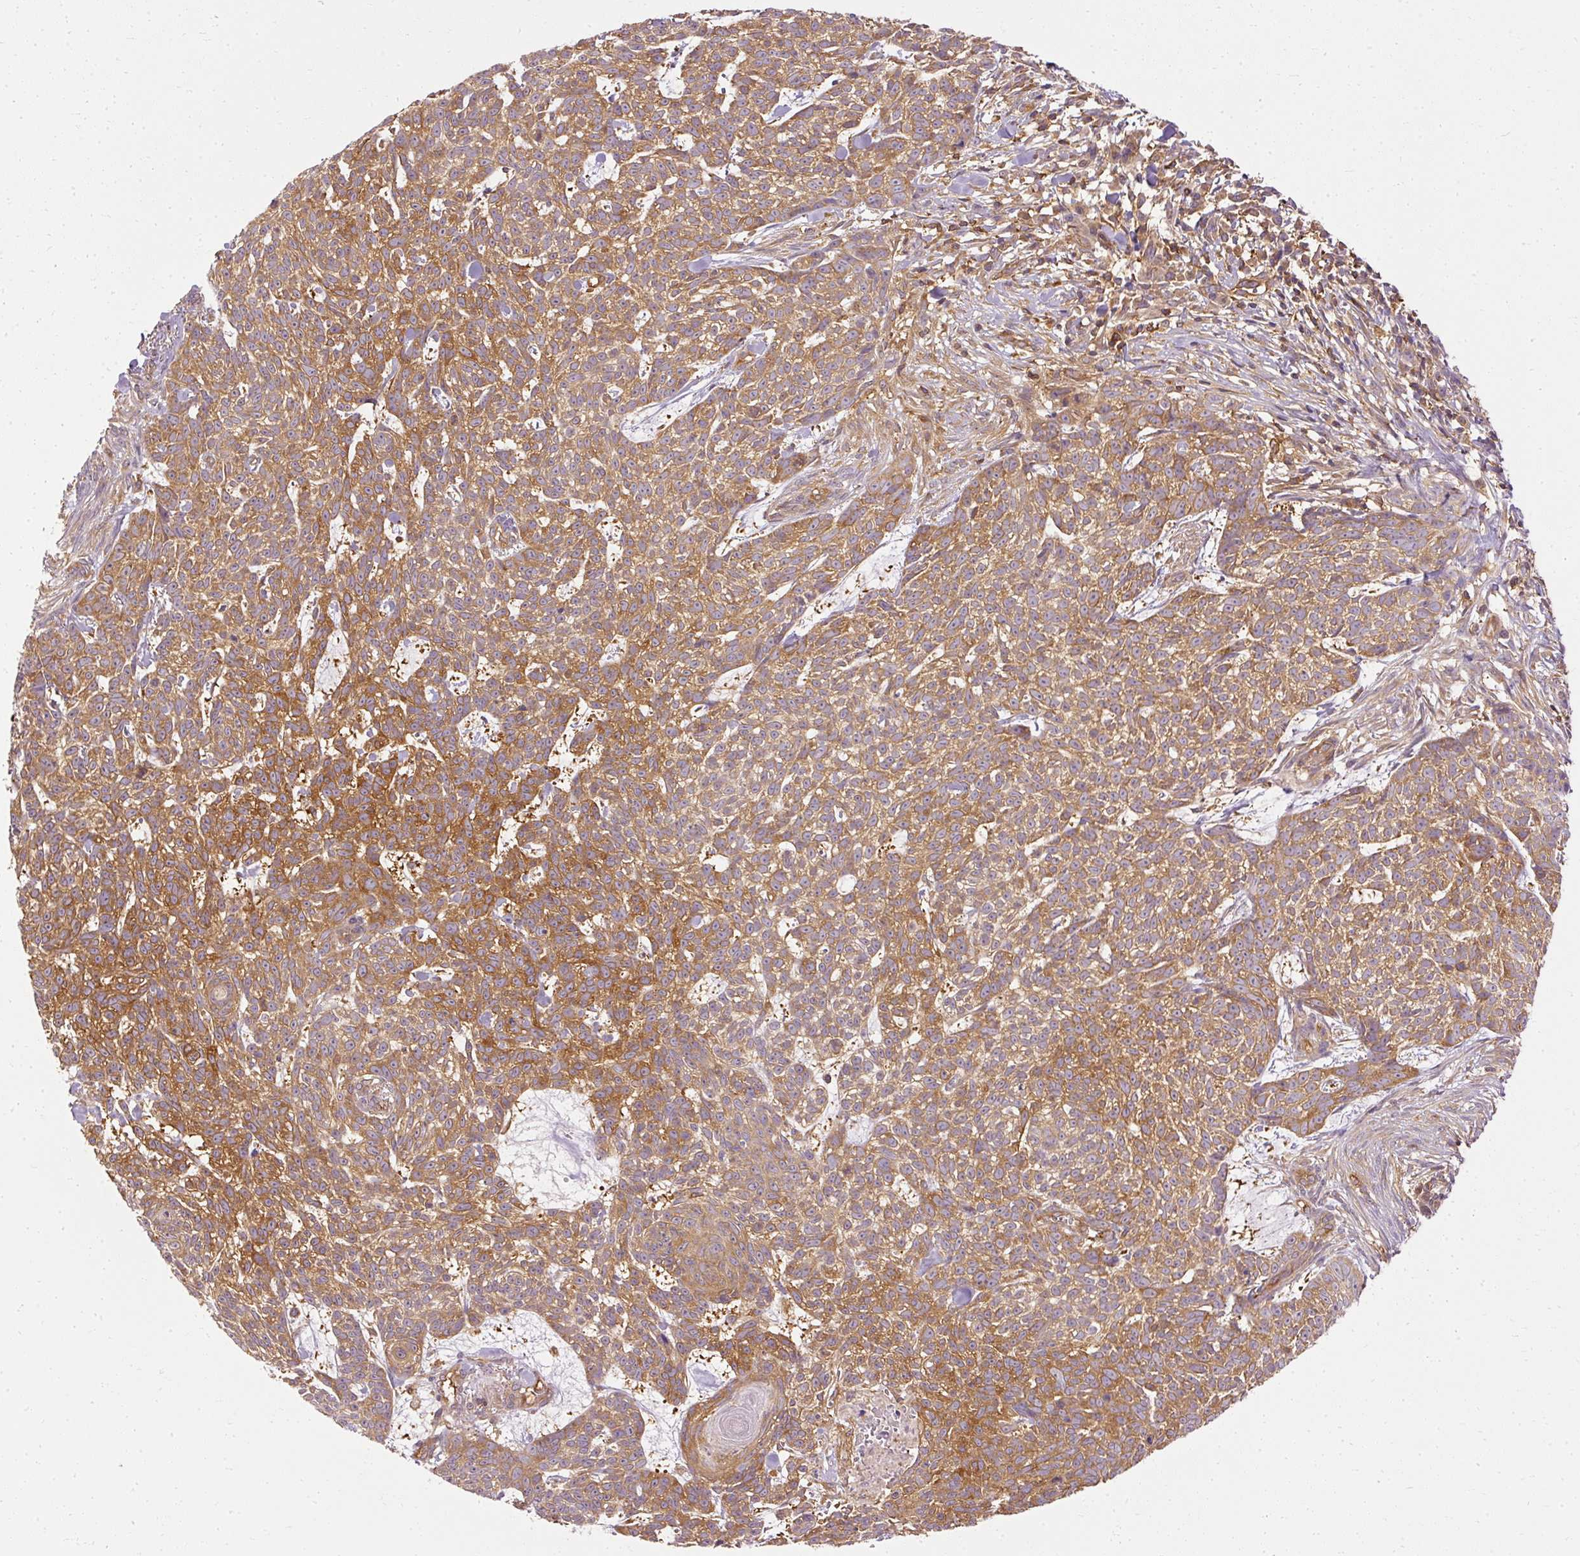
{"staining": {"intensity": "moderate", "quantity": ">75%", "location": "cytoplasmic/membranous"}, "tissue": "skin cancer", "cell_type": "Tumor cells", "image_type": "cancer", "snomed": [{"axis": "morphology", "description": "Basal cell carcinoma"}, {"axis": "topography", "description": "Skin"}], "caption": "The histopathology image shows staining of skin basal cell carcinoma, revealing moderate cytoplasmic/membranous protein positivity (brown color) within tumor cells.", "gene": "ARMH3", "patient": {"sex": "female", "age": 93}}